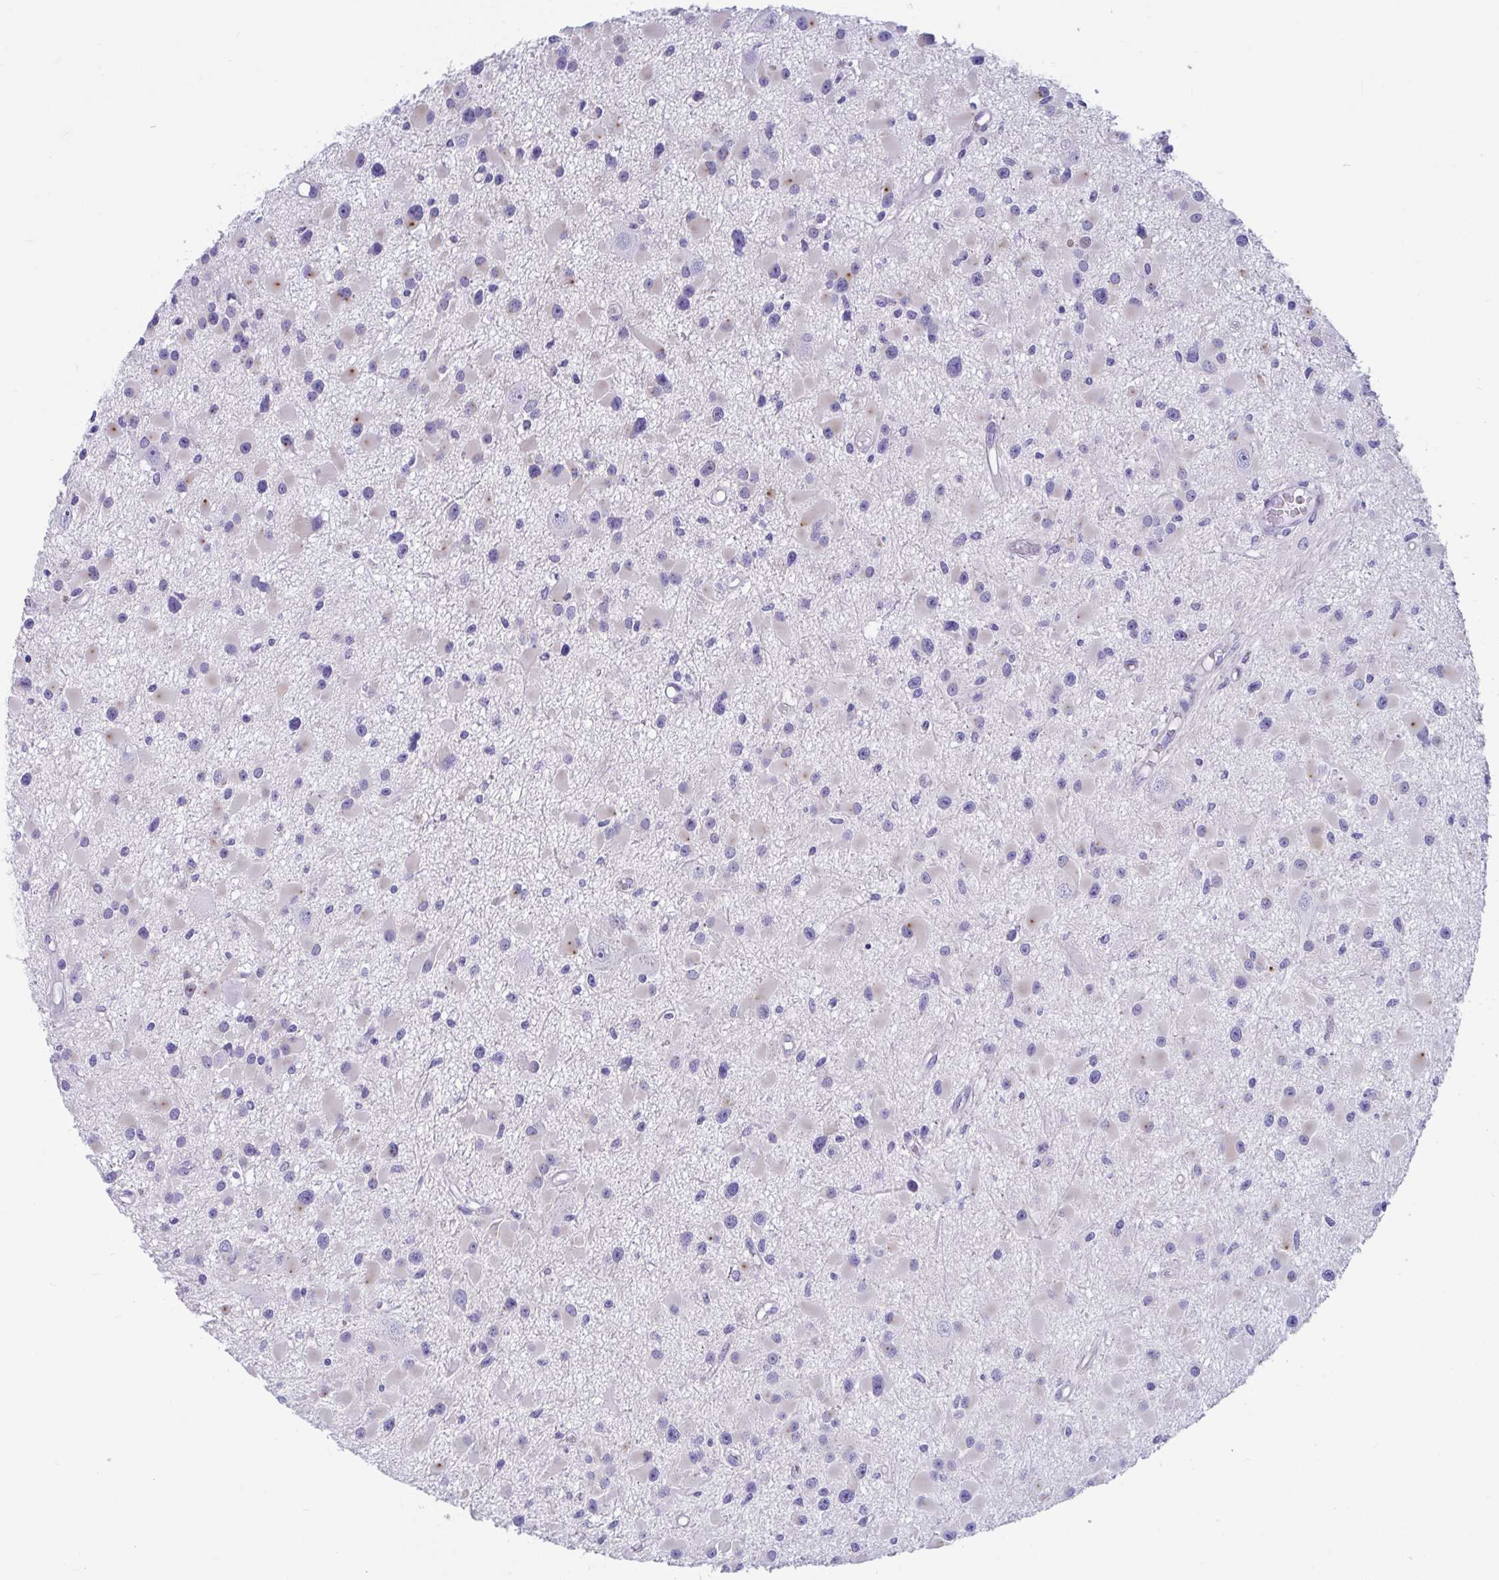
{"staining": {"intensity": "negative", "quantity": "none", "location": "none"}, "tissue": "glioma", "cell_type": "Tumor cells", "image_type": "cancer", "snomed": [{"axis": "morphology", "description": "Glioma, malignant, High grade"}, {"axis": "topography", "description": "Brain"}], "caption": "The micrograph displays no significant expression in tumor cells of malignant high-grade glioma.", "gene": "TTC30B", "patient": {"sex": "male", "age": 54}}